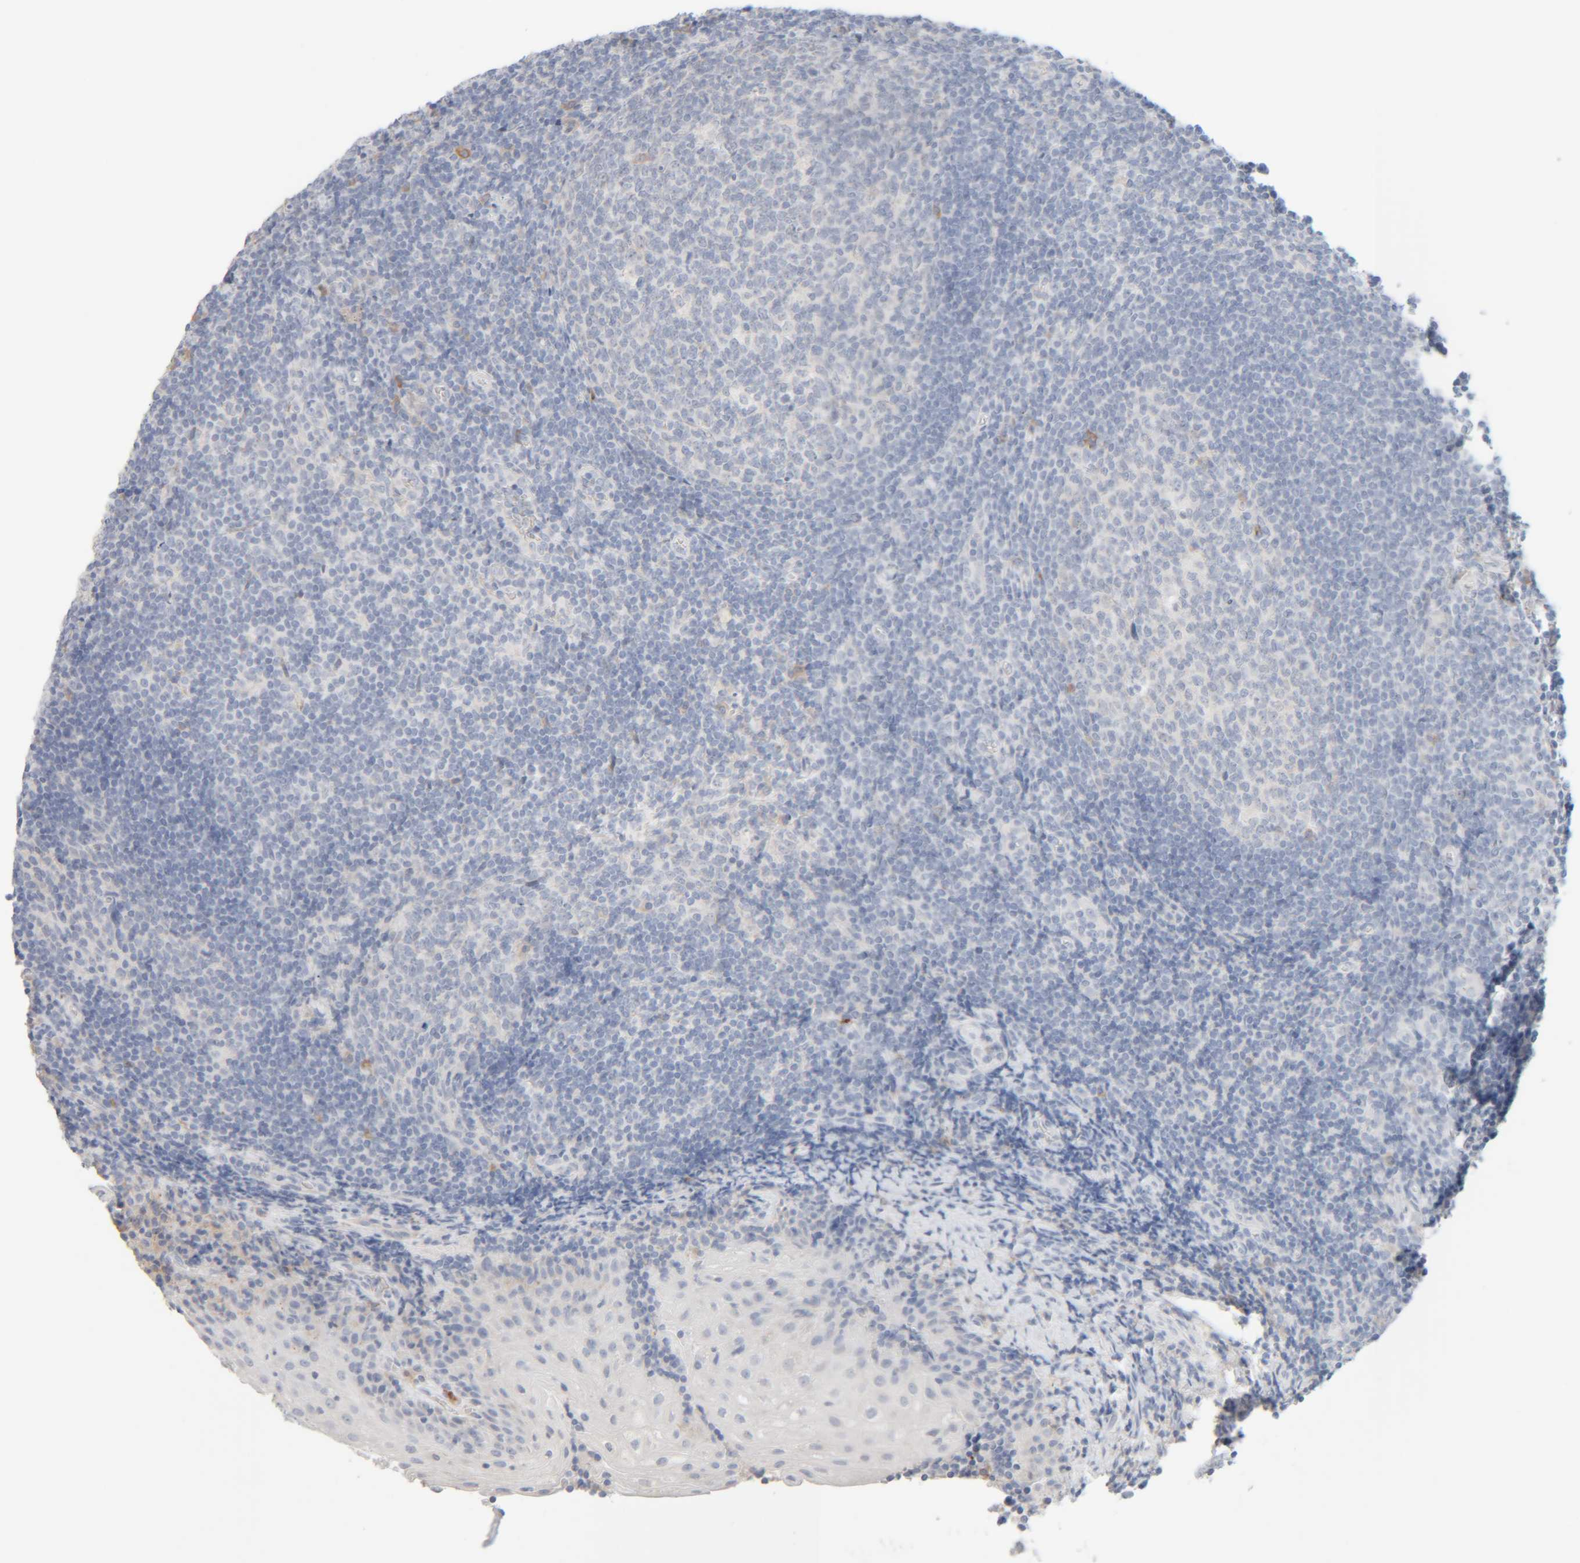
{"staining": {"intensity": "weak", "quantity": "<25%", "location": "cytoplasmic/membranous"}, "tissue": "tonsil", "cell_type": "Germinal center cells", "image_type": "normal", "snomed": [{"axis": "morphology", "description": "Normal tissue, NOS"}, {"axis": "topography", "description": "Tonsil"}], "caption": "IHC photomicrograph of normal tonsil: human tonsil stained with DAB shows no significant protein staining in germinal center cells.", "gene": "RIDA", "patient": {"sex": "male", "age": 37}}